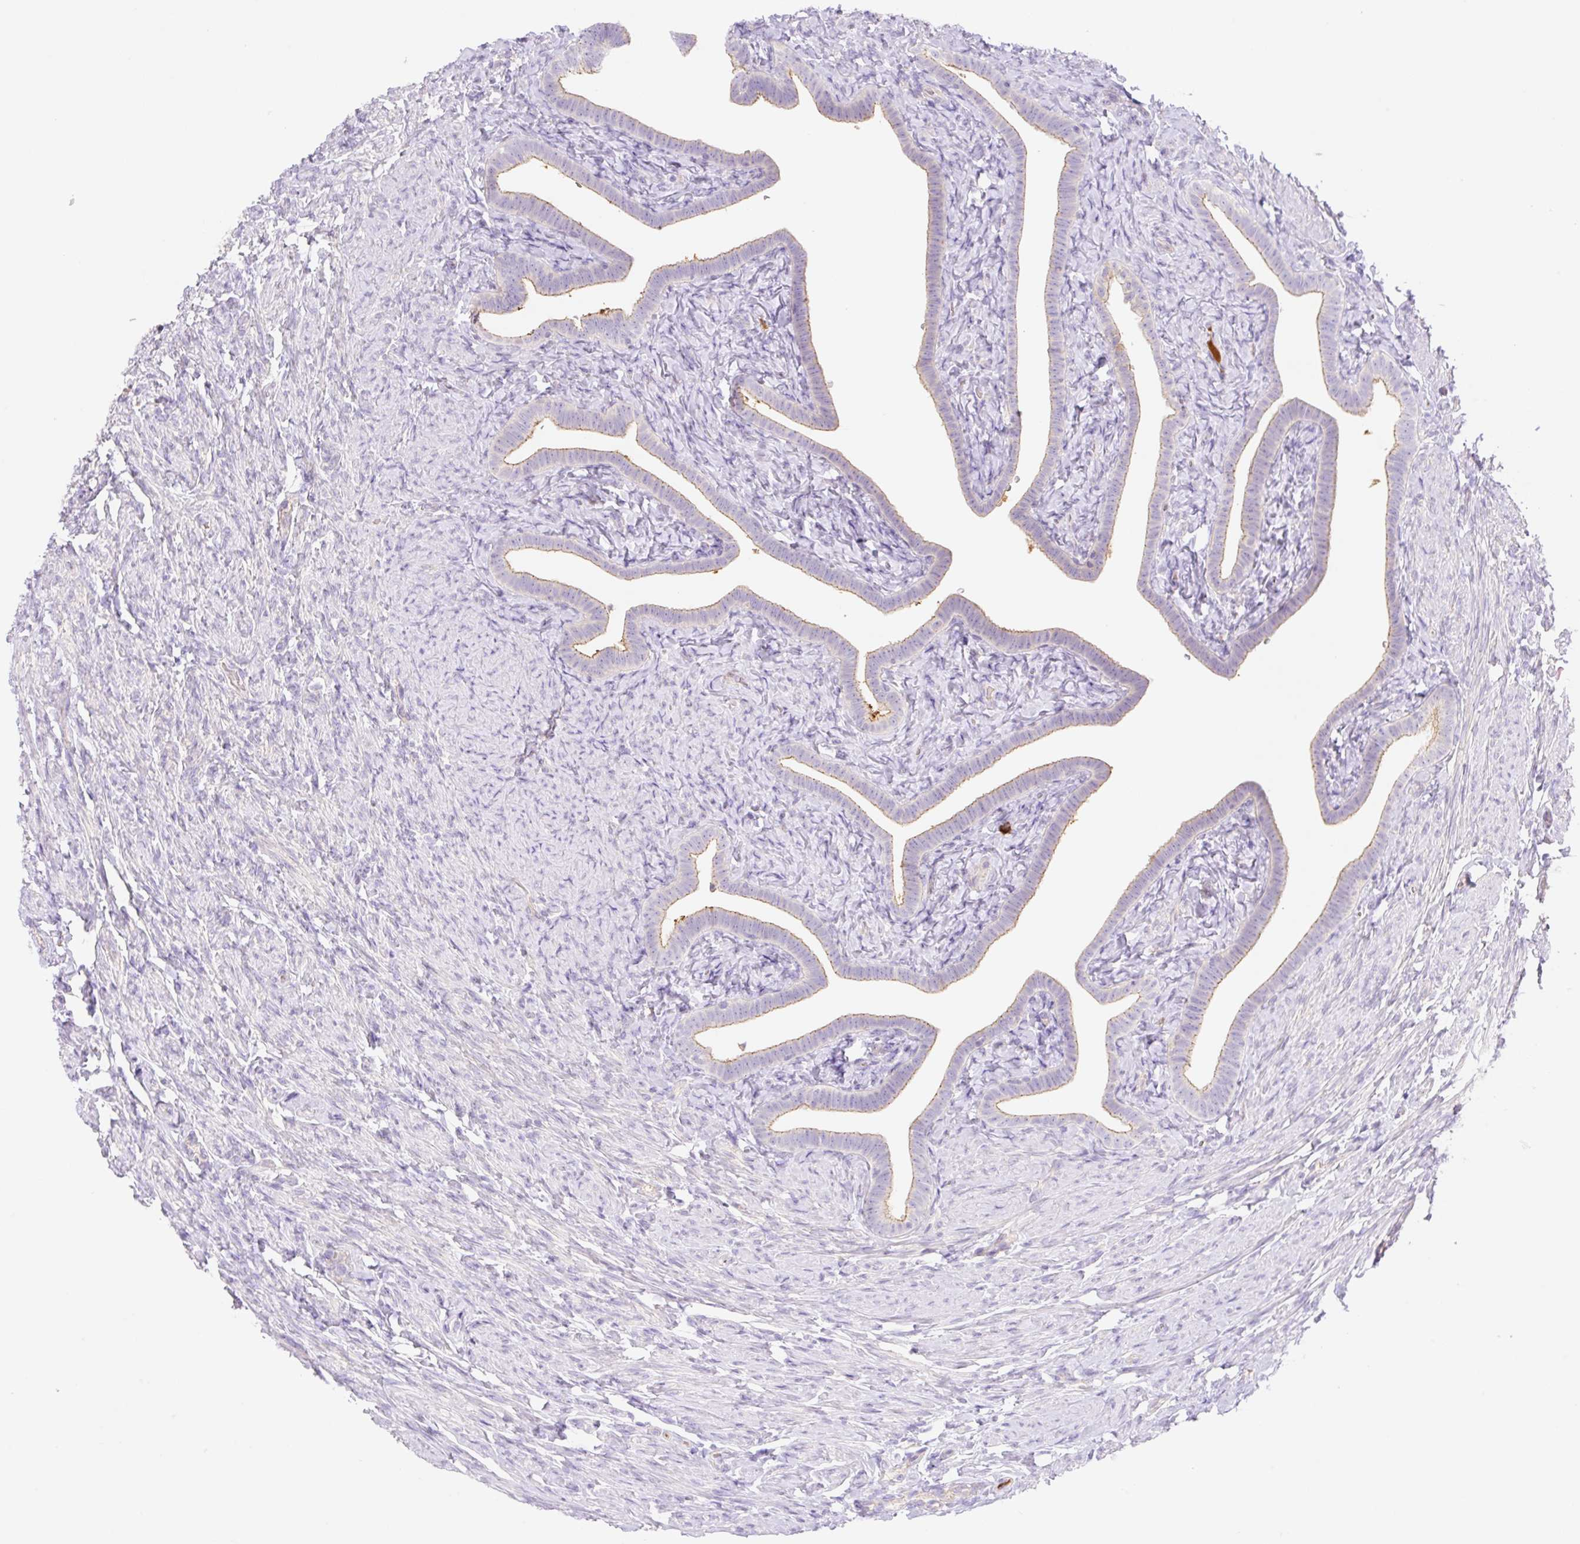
{"staining": {"intensity": "weak", "quantity": "<25%", "location": "cytoplasmic/membranous"}, "tissue": "fallopian tube", "cell_type": "Glandular cells", "image_type": "normal", "snomed": [{"axis": "morphology", "description": "Normal tissue, NOS"}, {"axis": "topography", "description": "Fallopian tube"}], "caption": "IHC histopathology image of unremarkable fallopian tube: human fallopian tube stained with DAB (3,3'-diaminobenzidine) exhibits no significant protein positivity in glandular cells. (Stains: DAB (3,3'-diaminobenzidine) immunohistochemistry (IHC) with hematoxylin counter stain, Microscopy: brightfield microscopy at high magnification).", "gene": "DENND5A", "patient": {"sex": "female", "age": 69}}